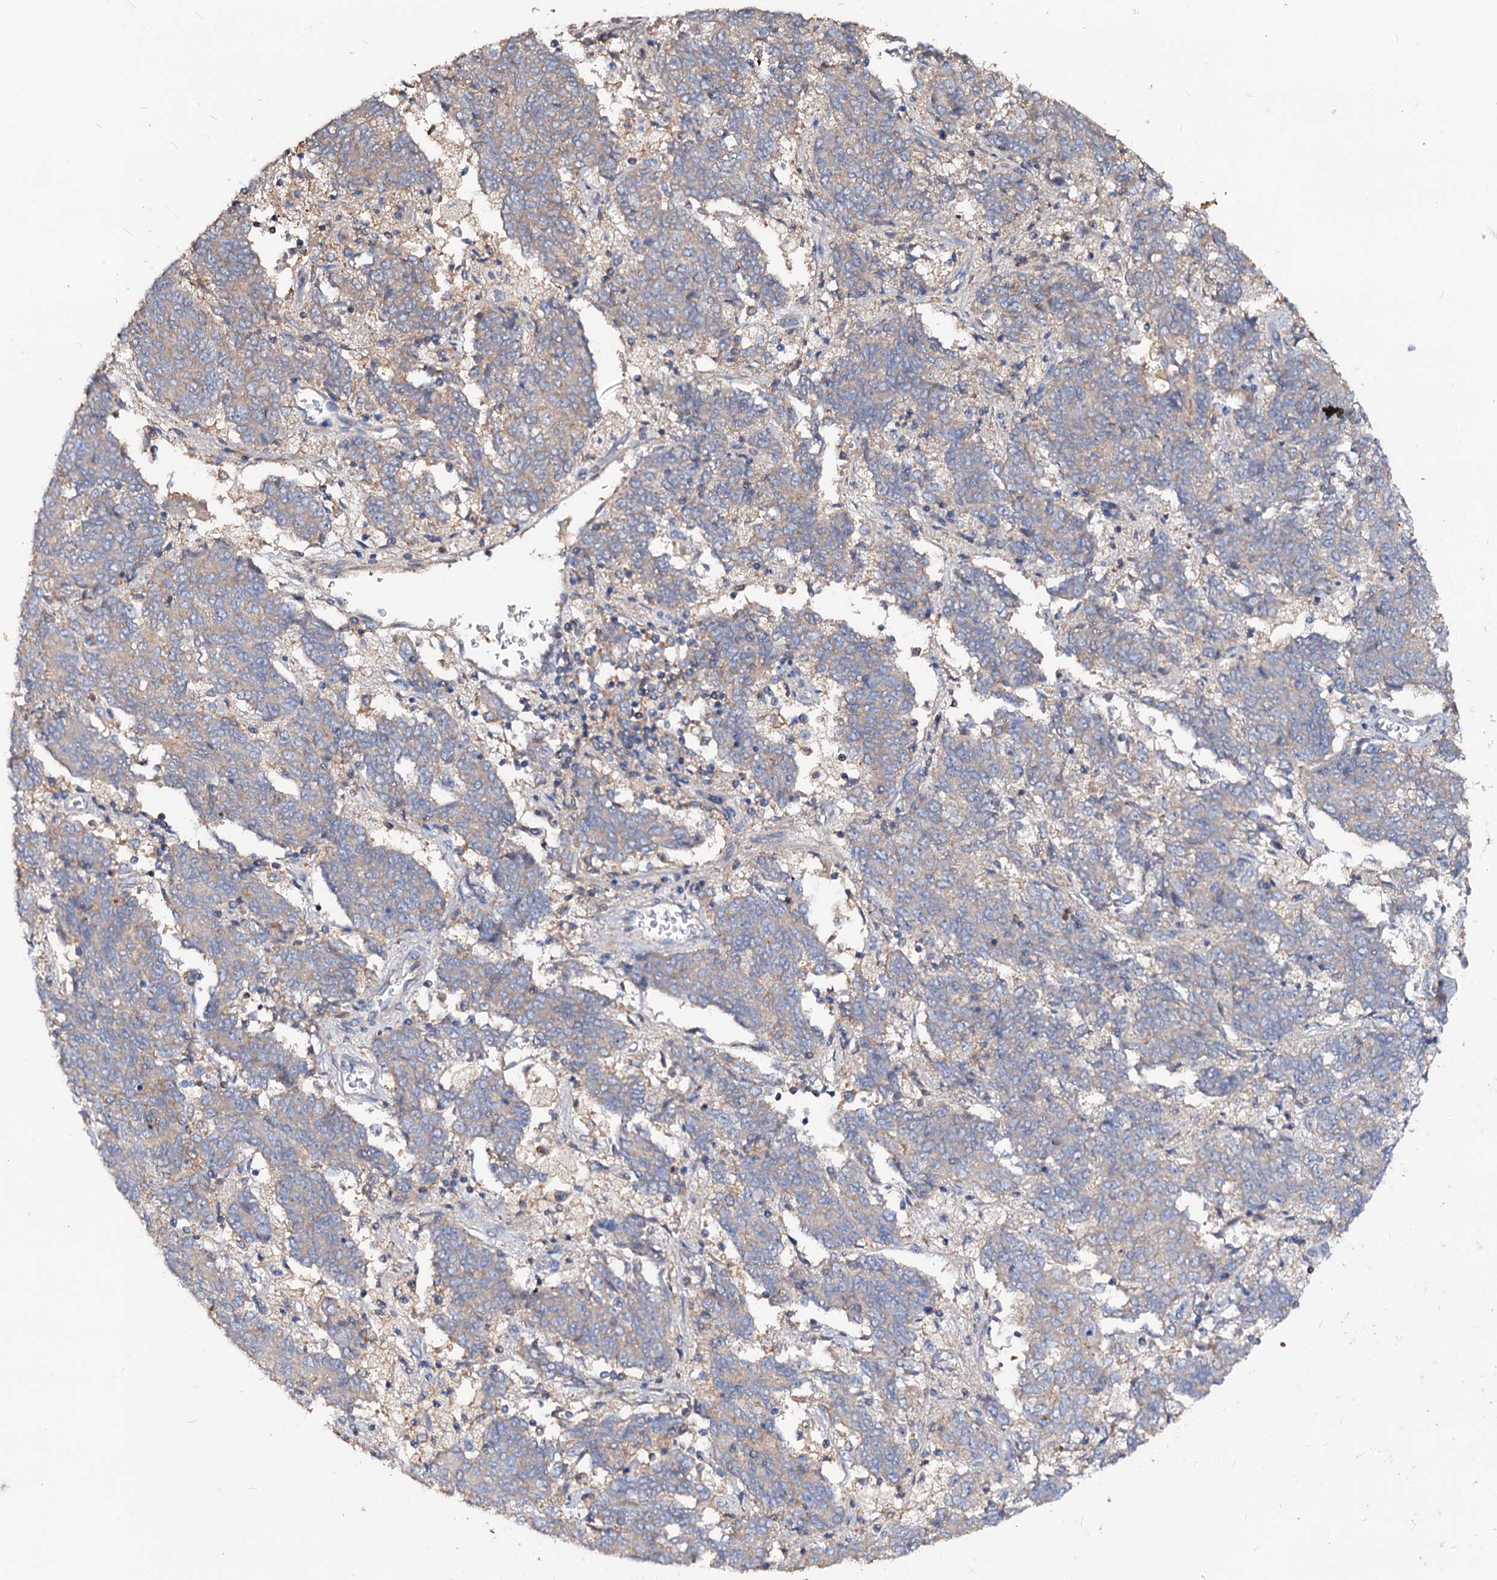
{"staining": {"intensity": "weak", "quantity": "<25%", "location": "cytoplasmic/membranous"}, "tissue": "endometrial cancer", "cell_type": "Tumor cells", "image_type": "cancer", "snomed": [{"axis": "morphology", "description": "Adenocarcinoma, NOS"}, {"axis": "topography", "description": "Endometrium"}], "caption": "Immunohistochemistry (IHC) histopathology image of neoplastic tissue: human endometrial cancer (adenocarcinoma) stained with DAB shows no significant protein expression in tumor cells. (Brightfield microscopy of DAB immunohistochemistry (IHC) at high magnification).", "gene": "ACY3", "patient": {"sex": "female", "age": 80}}